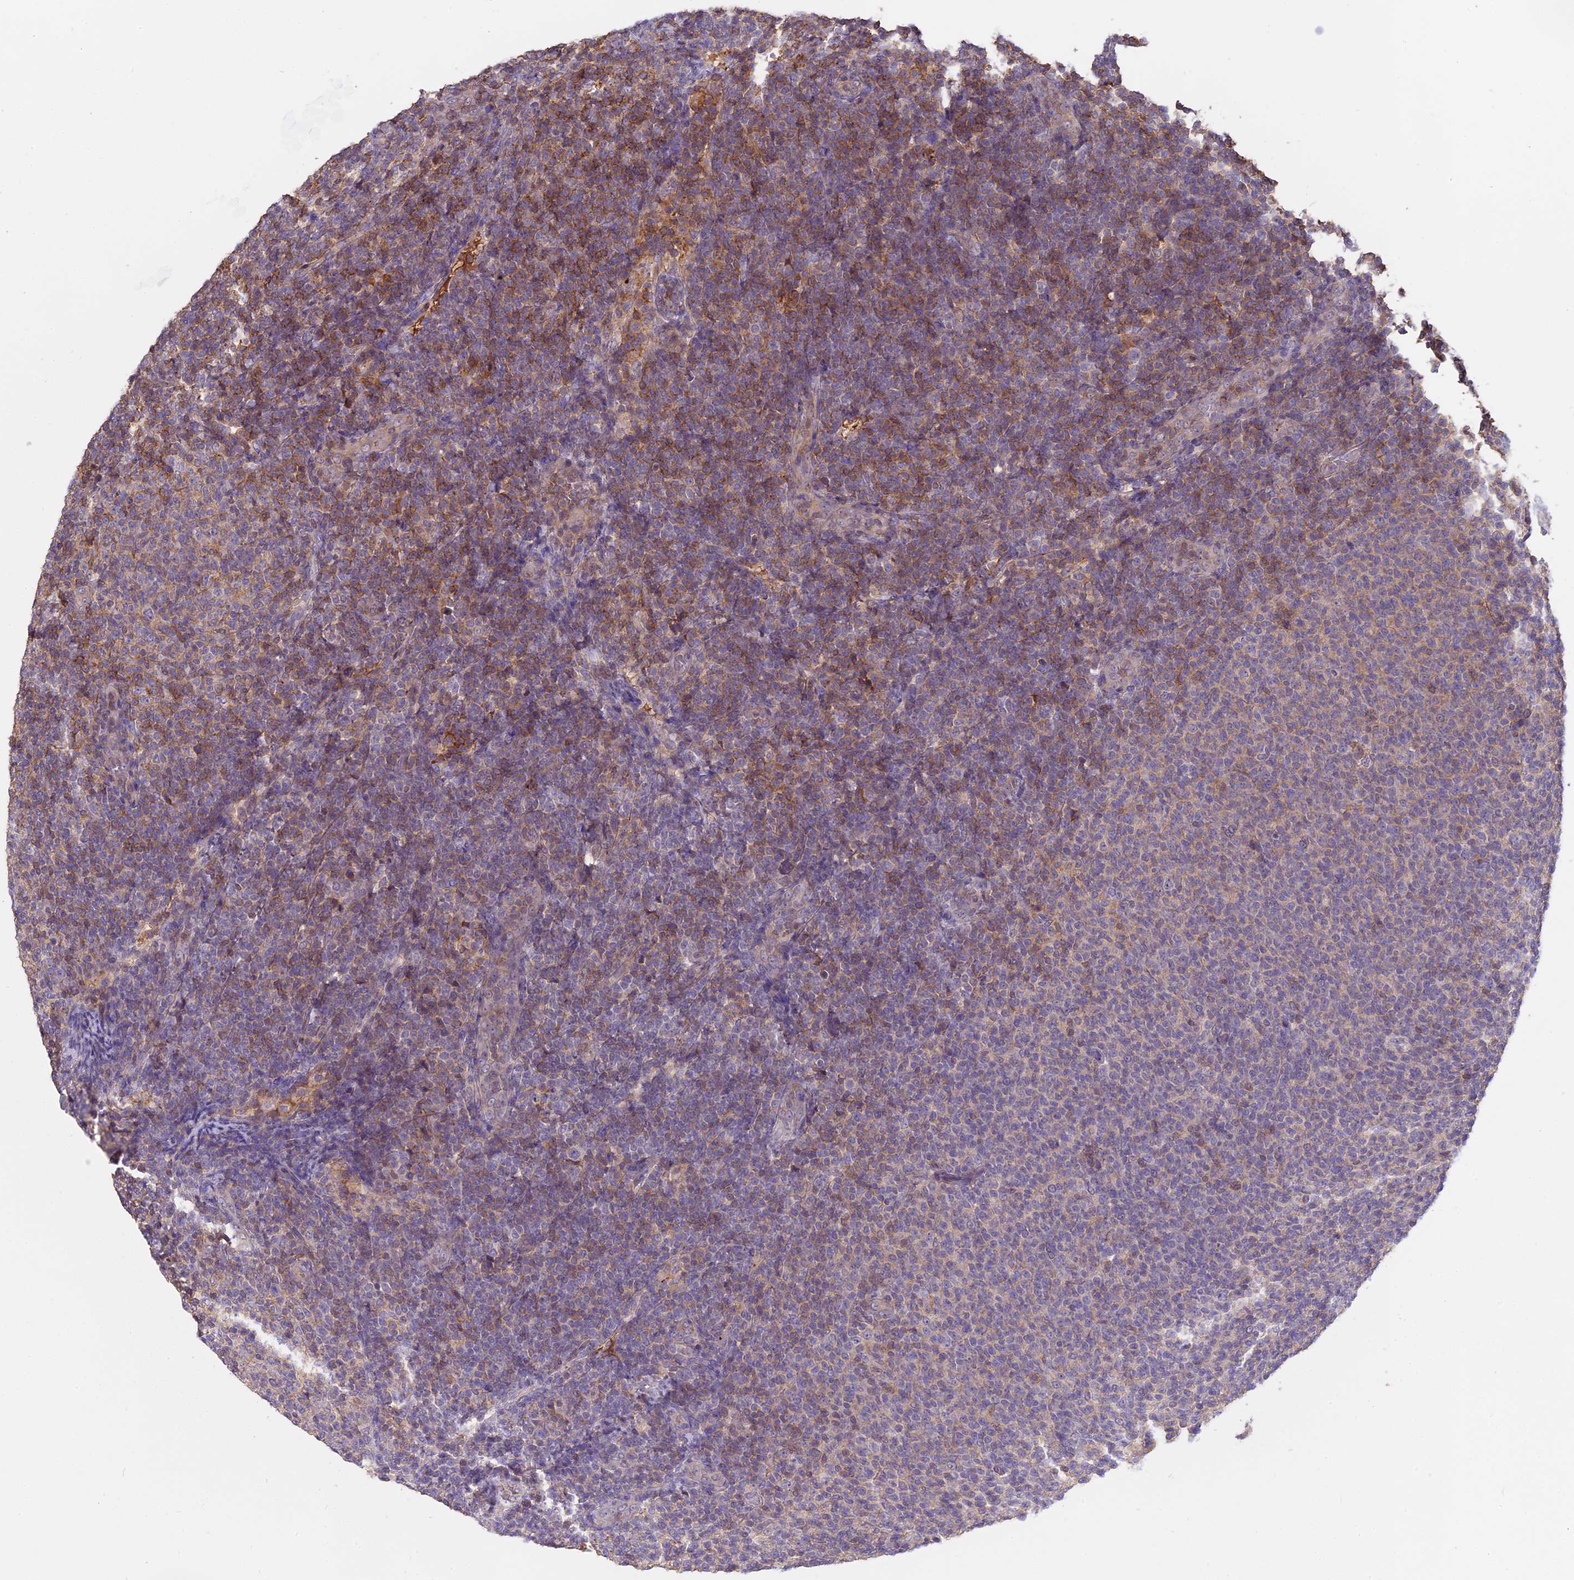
{"staining": {"intensity": "moderate", "quantity": "<25%", "location": "cytoplasmic/membranous"}, "tissue": "lymphoma", "cell_type": "Tumor cells", "image_type": "cancer", "snomed": [{"axis": "morphology", "description": "Malignant lymphoma, non-Hodgkin's type, Low grade"}, {"axis": "topography", "description": "Lymph node"}], "caption": "Immunohistochemistry (IHC) photomicrograph of human low-grade malignant lymphoma, non-Hodgkin's type stained for a protein (brown), which displays low levels of moderate cytoplasmic/membranous staining in about <25% of tumor cells.", "gene": "CFAP119", "patient": {"sex": "male", "age": 66}}